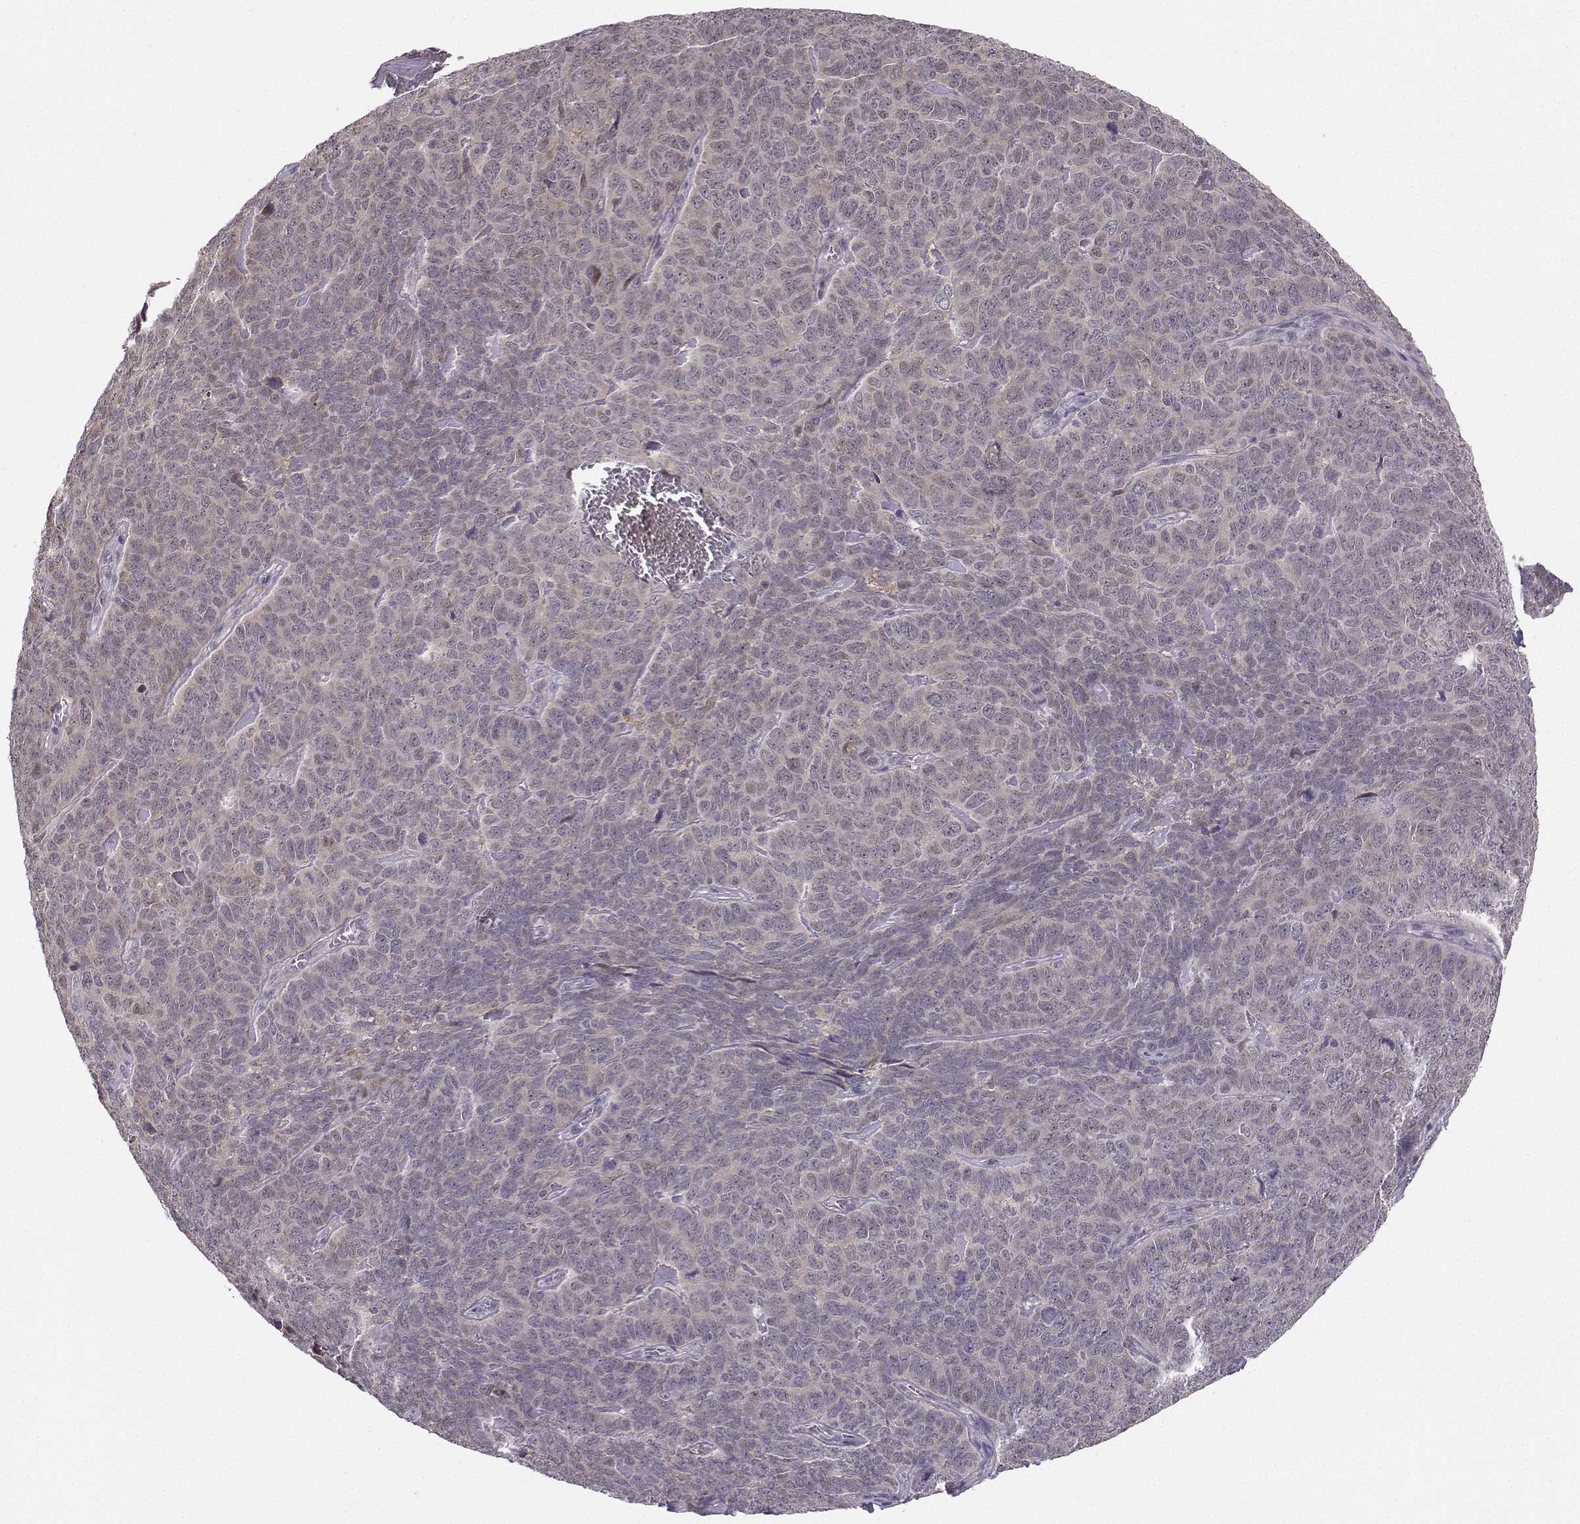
{"staining": {"intensity": "negative", "quantity": "none", "location": "none"}, "tissue": "skin cancer", "cell_type": "Tumor cells", "image_type": "cancer", "snomed": [{"axis": "morphology", "description": "Squamous cell carcinoma, NOS"}, {"axis": "topography", "description": "Skin"}, {"axis": "topography", "description": "Anal"}], "caption": "Immunohistochemical staining of skin cancer (squamous cell carcinoma) shows no significant expression in tumor cells. (Stains: DAB immunohistochemistry with hematoxylin counter stain, Microscopy: brightfield microscopy at high magnification).", "gene": "PKP2", "patient": {"sex": "female", "age": 51}}